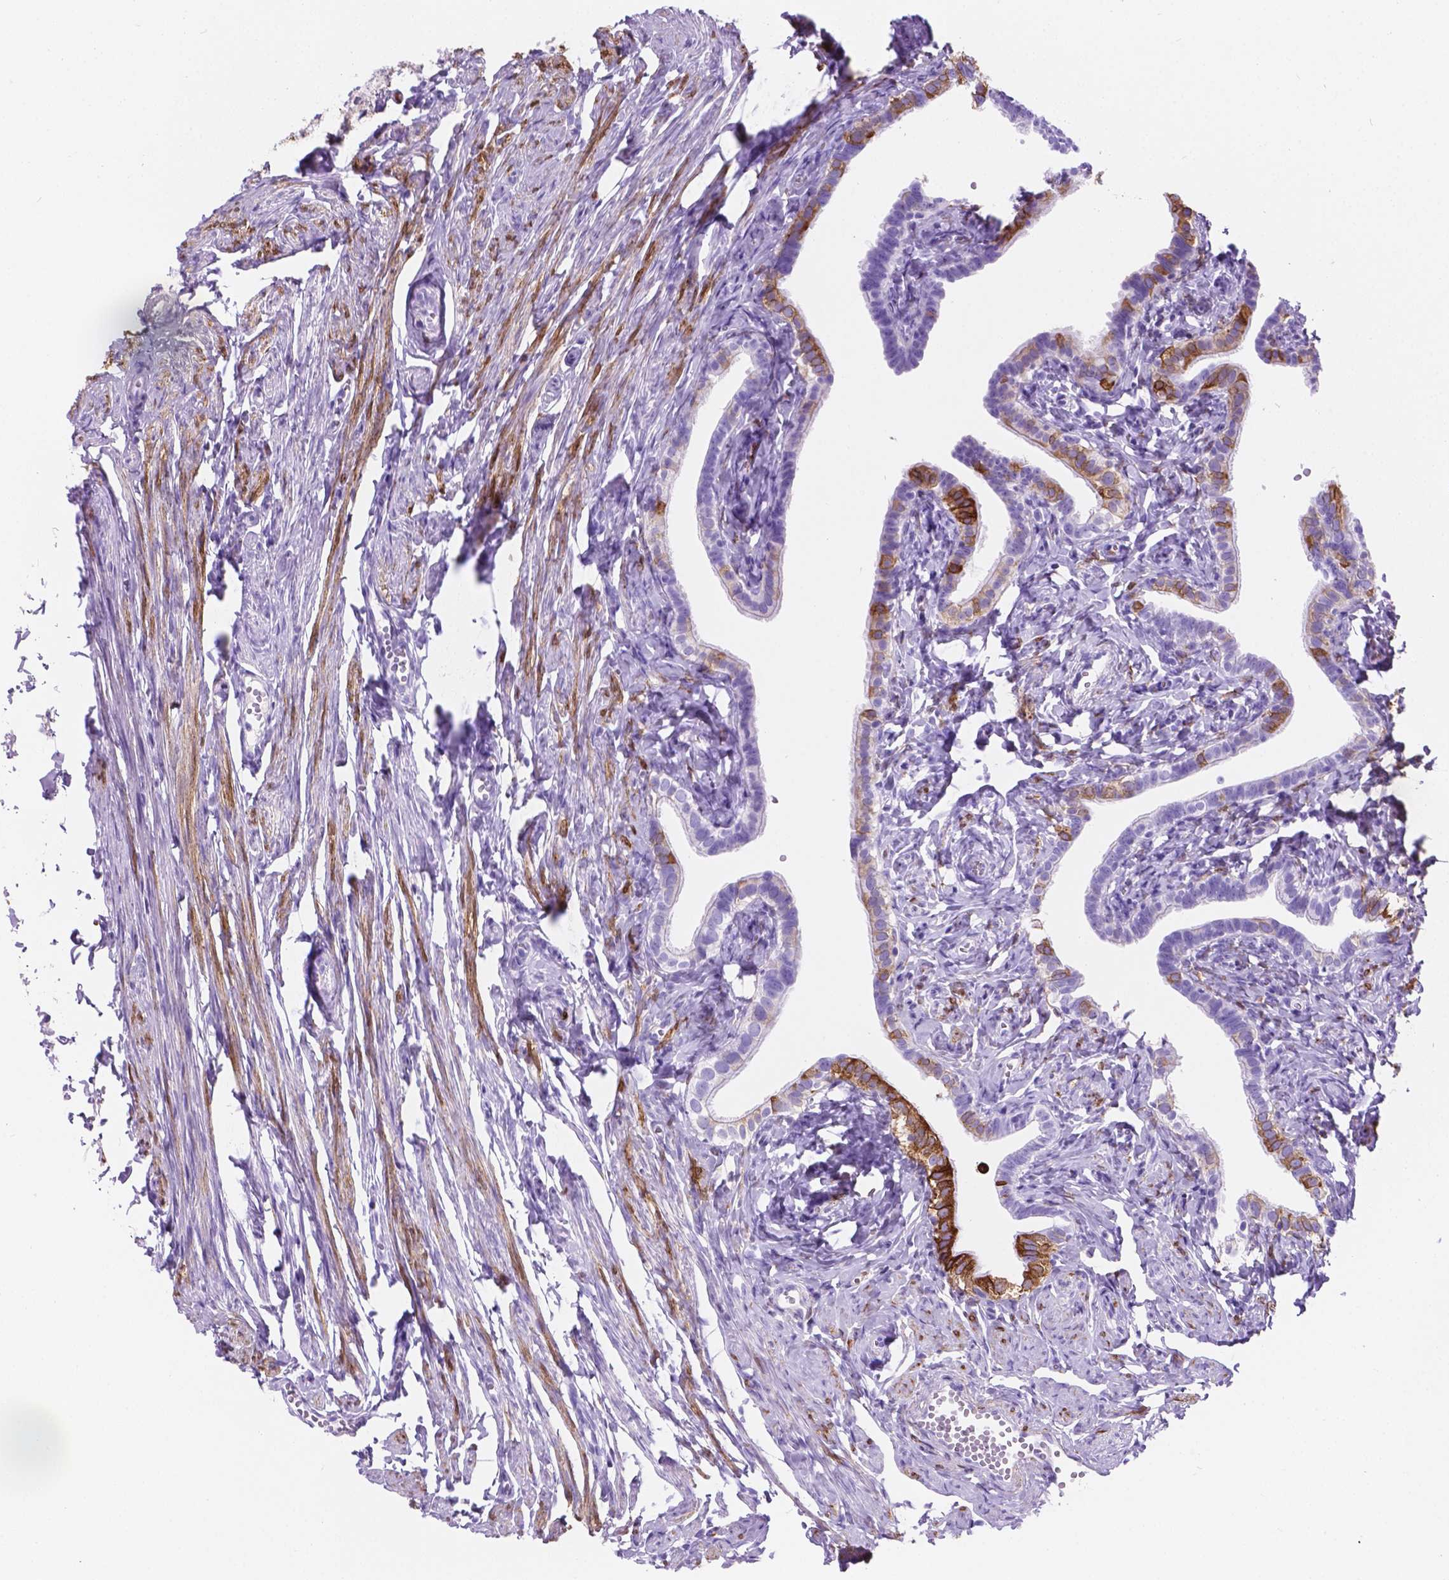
{"staining": {"intensity": "strong", "quantity": "<25%", "location": "cytoplasmic/membranous"}, "tissue": "fallopian tube", "cell_type": "Glandular cells", "image_type": "normal", "snomed": [{"axis": "morphology", "description": "Normal tissue, NOS"}, {"axis": "topography", "description": "Fallopian tube"}], "caption": "Strong cytoplasmic/membranous staining is identified in approximately <25% of glandular cells in normal fallopian tube.", "gene": "MACF1", "patient": {"sex": "female", "age": 41}}